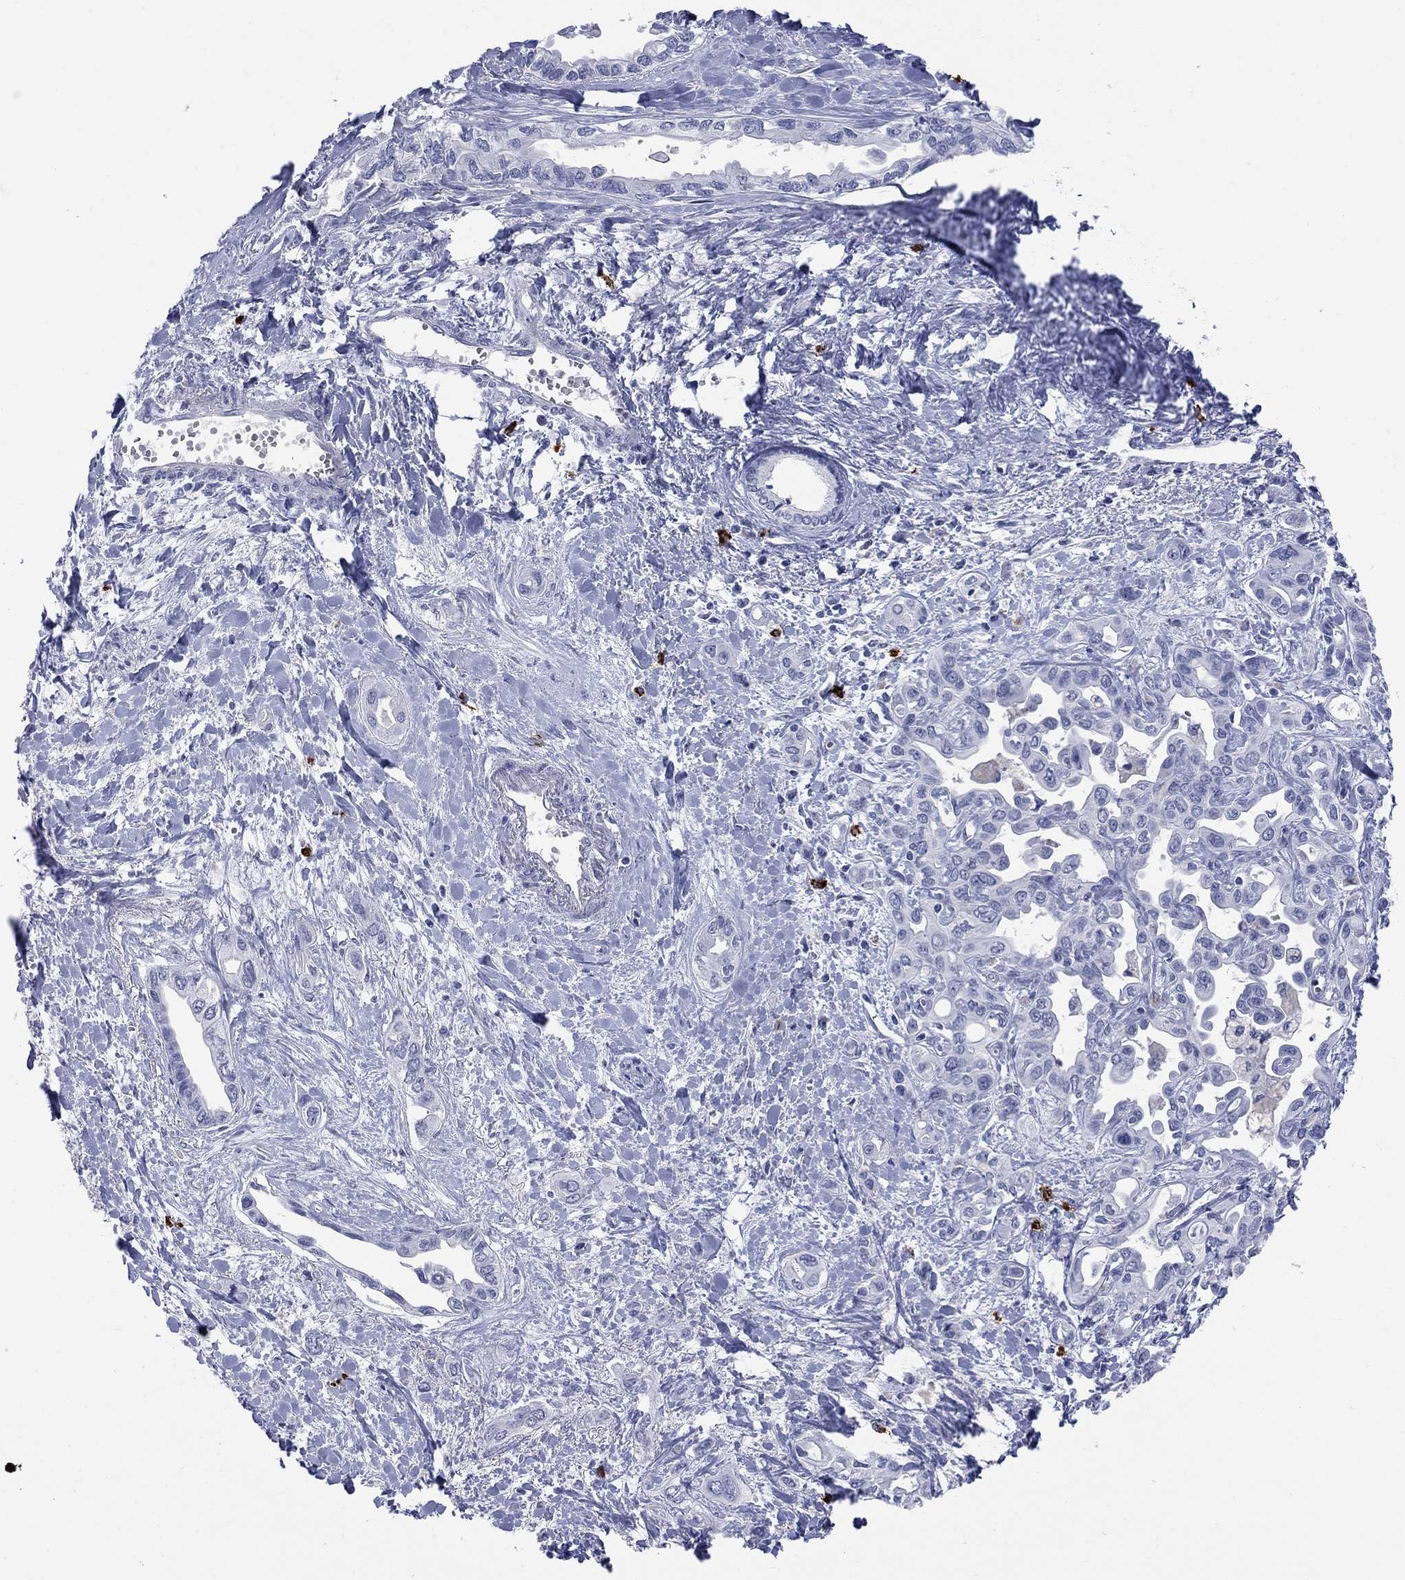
{"staining": {"intensity": "negative", "quantity": "none", "location": "none"}, "tissue": "liver cancer", "cell_type": "Tumor cells", "image_type": "cancer", "snomed": [{"axis": "morphology", "description": "Cholangiocarcinoma"}, {"axis": "topography", "description": "Liver"}], "caption": "An IHC image of liver cancer (cholangiocarcinoma) is shown. There is no staining in tumor cells of liver cancer (cholangiocarcinoma).", "gene": "ECEL1", "patient": {"sex": "female", "age": 64}}